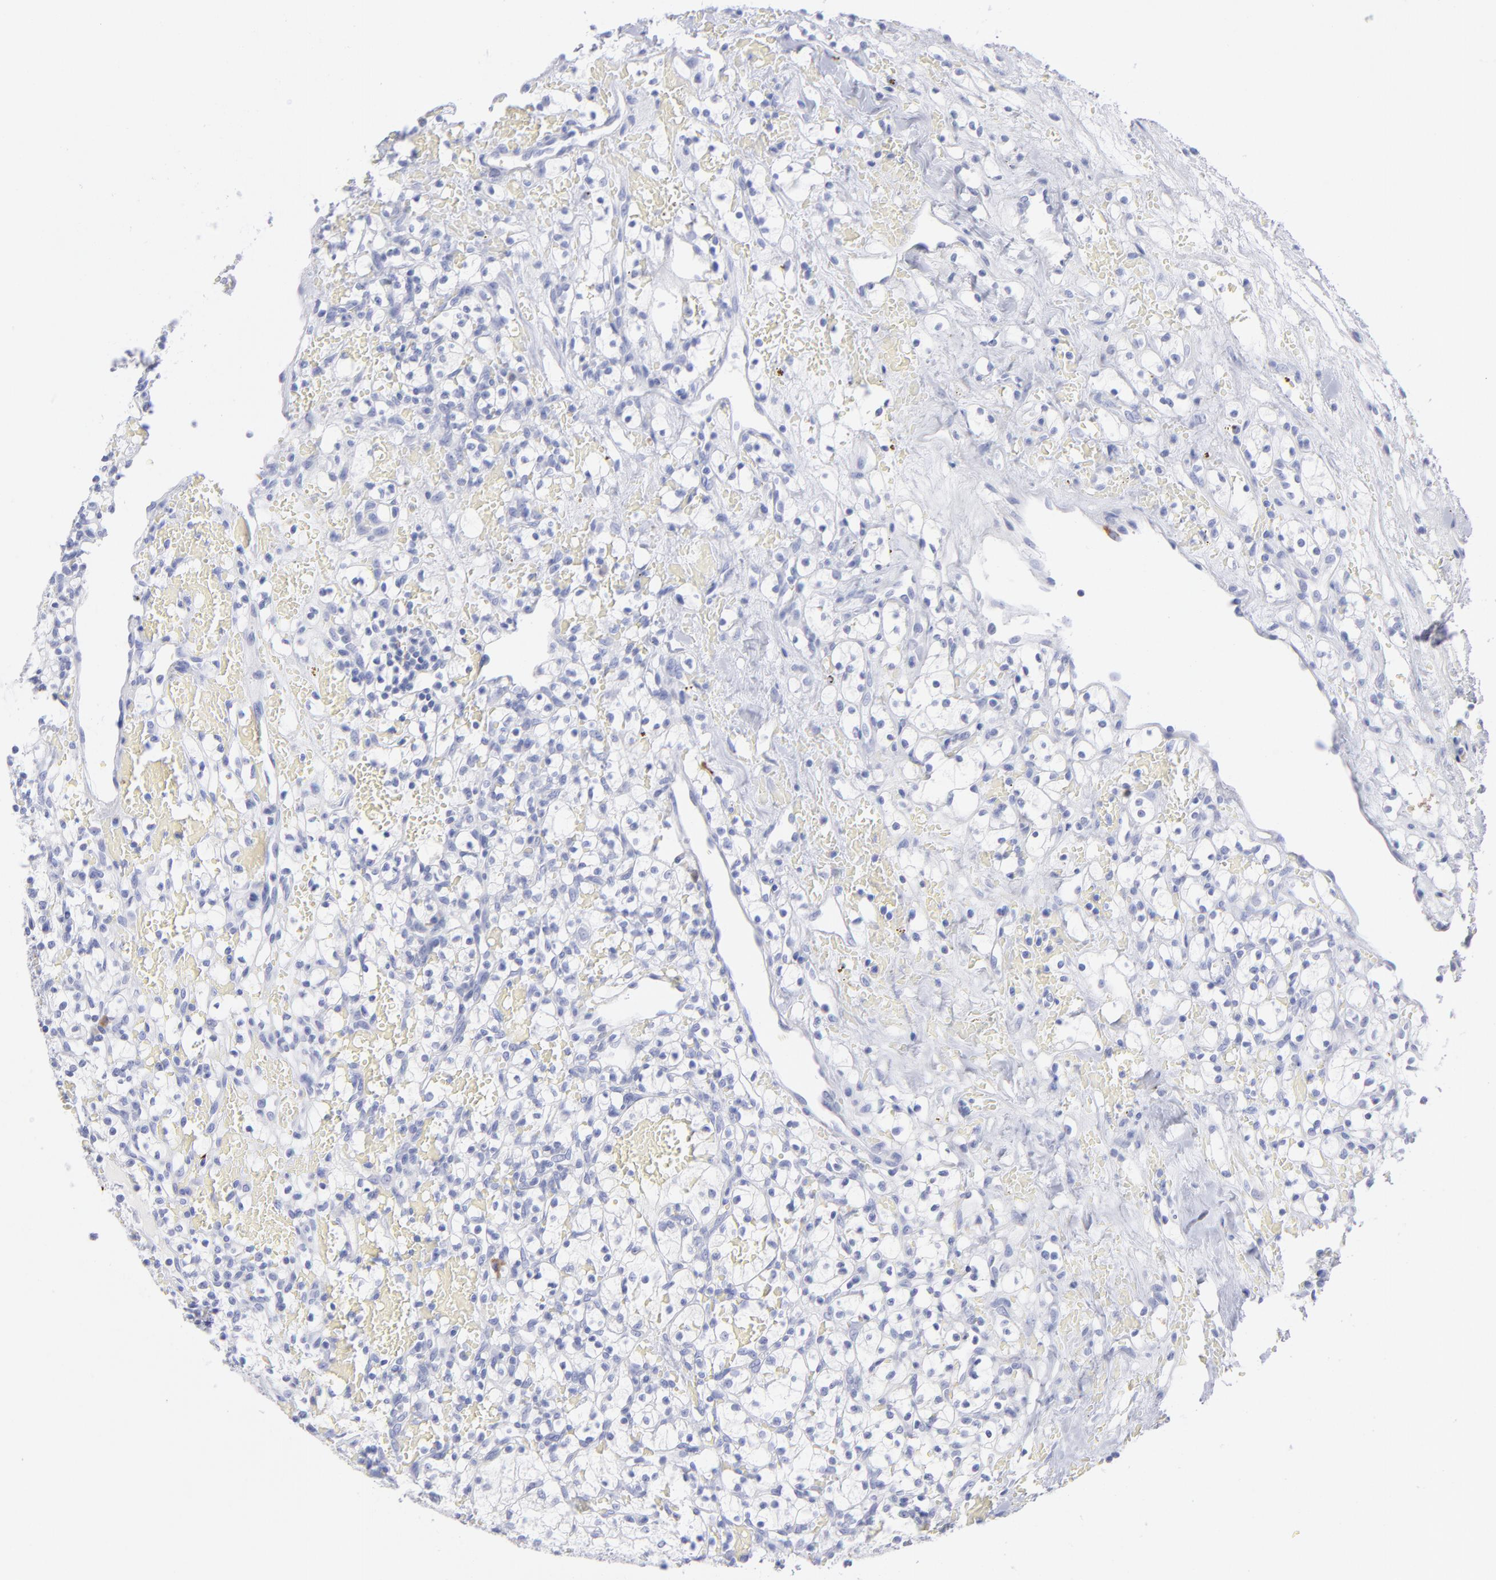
{"staining": {"intensity": "negative", "quantity": "none", "location": "none"}, "tissue": "renal cancer", "cell_type": "Tumor cells", "image_type": "cancer", "snomed": [{"axis": "morphology", "description": "Adenocarcinoma, NOS"}, {"axis": "topography", "description": "Kidney"}], "caption": "This is an immunohistochemistry (IHC) image of human adenocarcinoma (renal). There is no expression in tumor cells.", "gene": "CCNB1", "patient": {"sex": "female", "age": 60}}